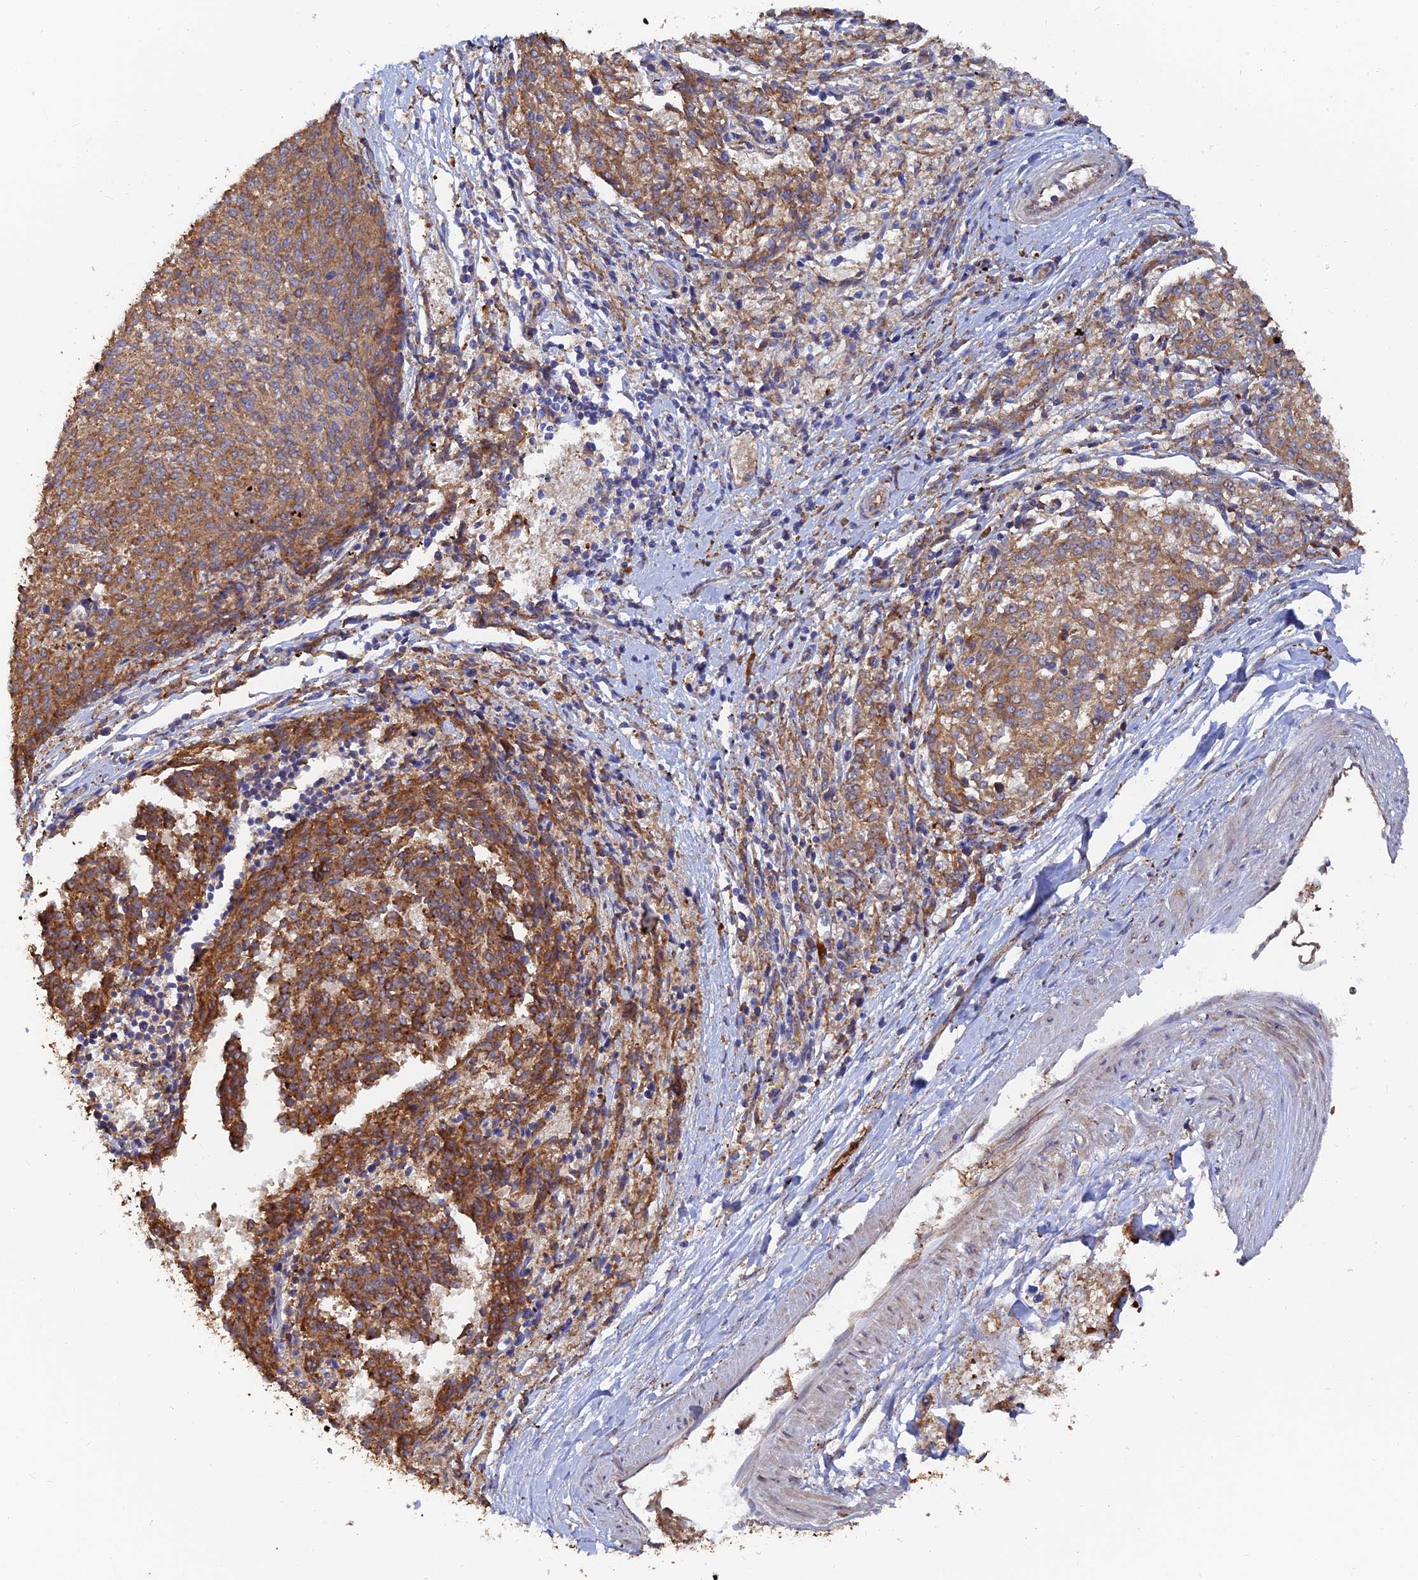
{"staining": {"intensity": "moderate", "quantity": ">75%", "location": "cytoplasmic/membranous"}, "tissue": "melanoma", "cell_type": "Tumor cells", "image_type": "cancer", "snomed": [{"axis": "morphology", "description": "Malignant melanoma, NOS"}, {"axis": "topography", "description": "Skin"}], "caption": "Moderate cytoplasmic/membranous staining for a protein is seen in approximately >75% of tumor cells of malignant melanoma using immunohistochemistry.", "gene": "WBP11", "patient": {"sex": "female", "age": 72}}